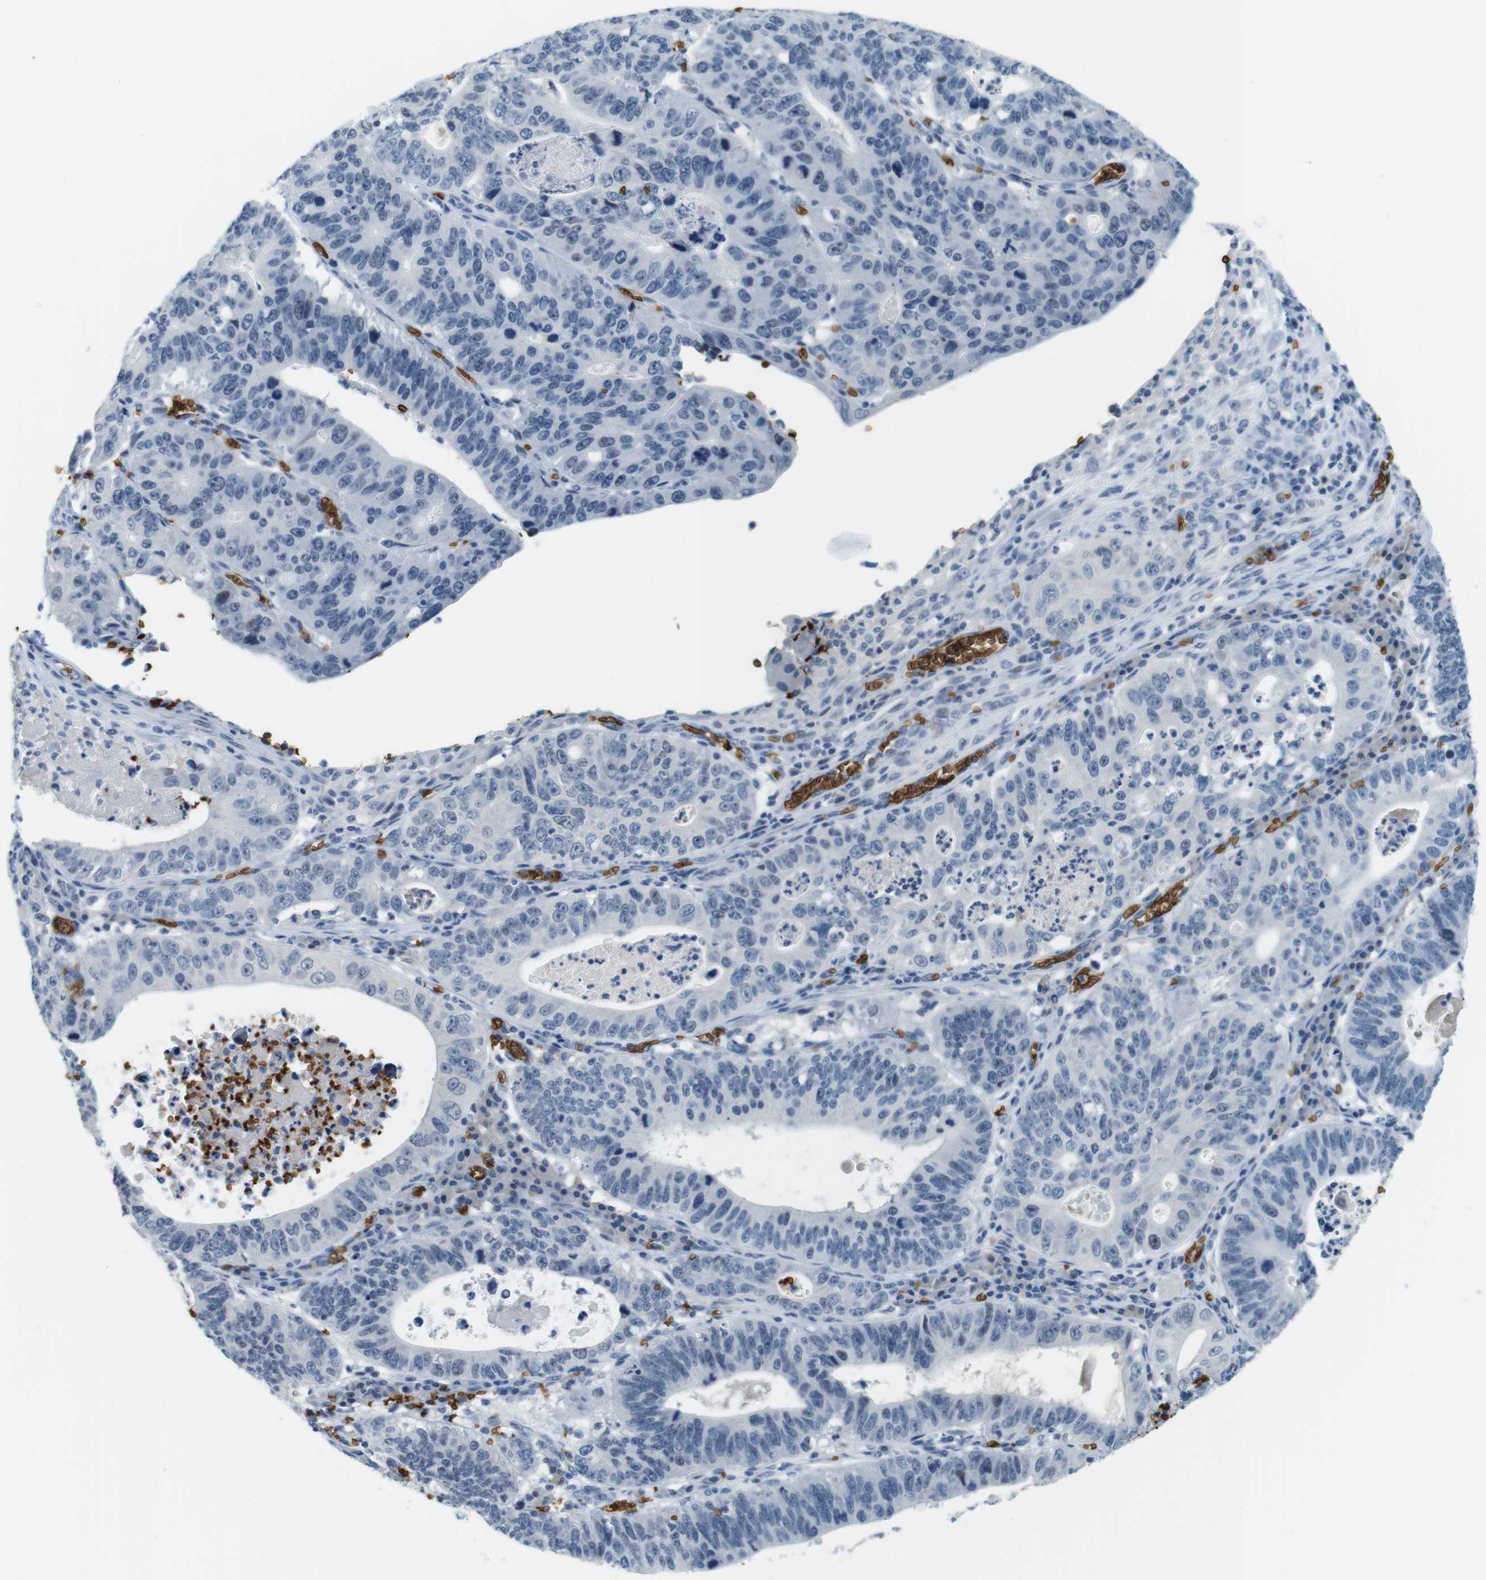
{"staining": {"intensity": "negative", "quantity": "none", "location": "none"}, "tissue": "stomach cancer", "cell_type": "Tumor cells", "image_type": "cancer", "snomed": [{"axis": "morphology", "description": "Adenocarcinoma, NOS"}, {"axis": "topography", "description": "Stomach"}], "caption": "Tumor cells show no significant protein positivity in adenocarcinoma (stomach).", "gene": "SLC4A1", "patient": {"sex": "male", "age": 59}}